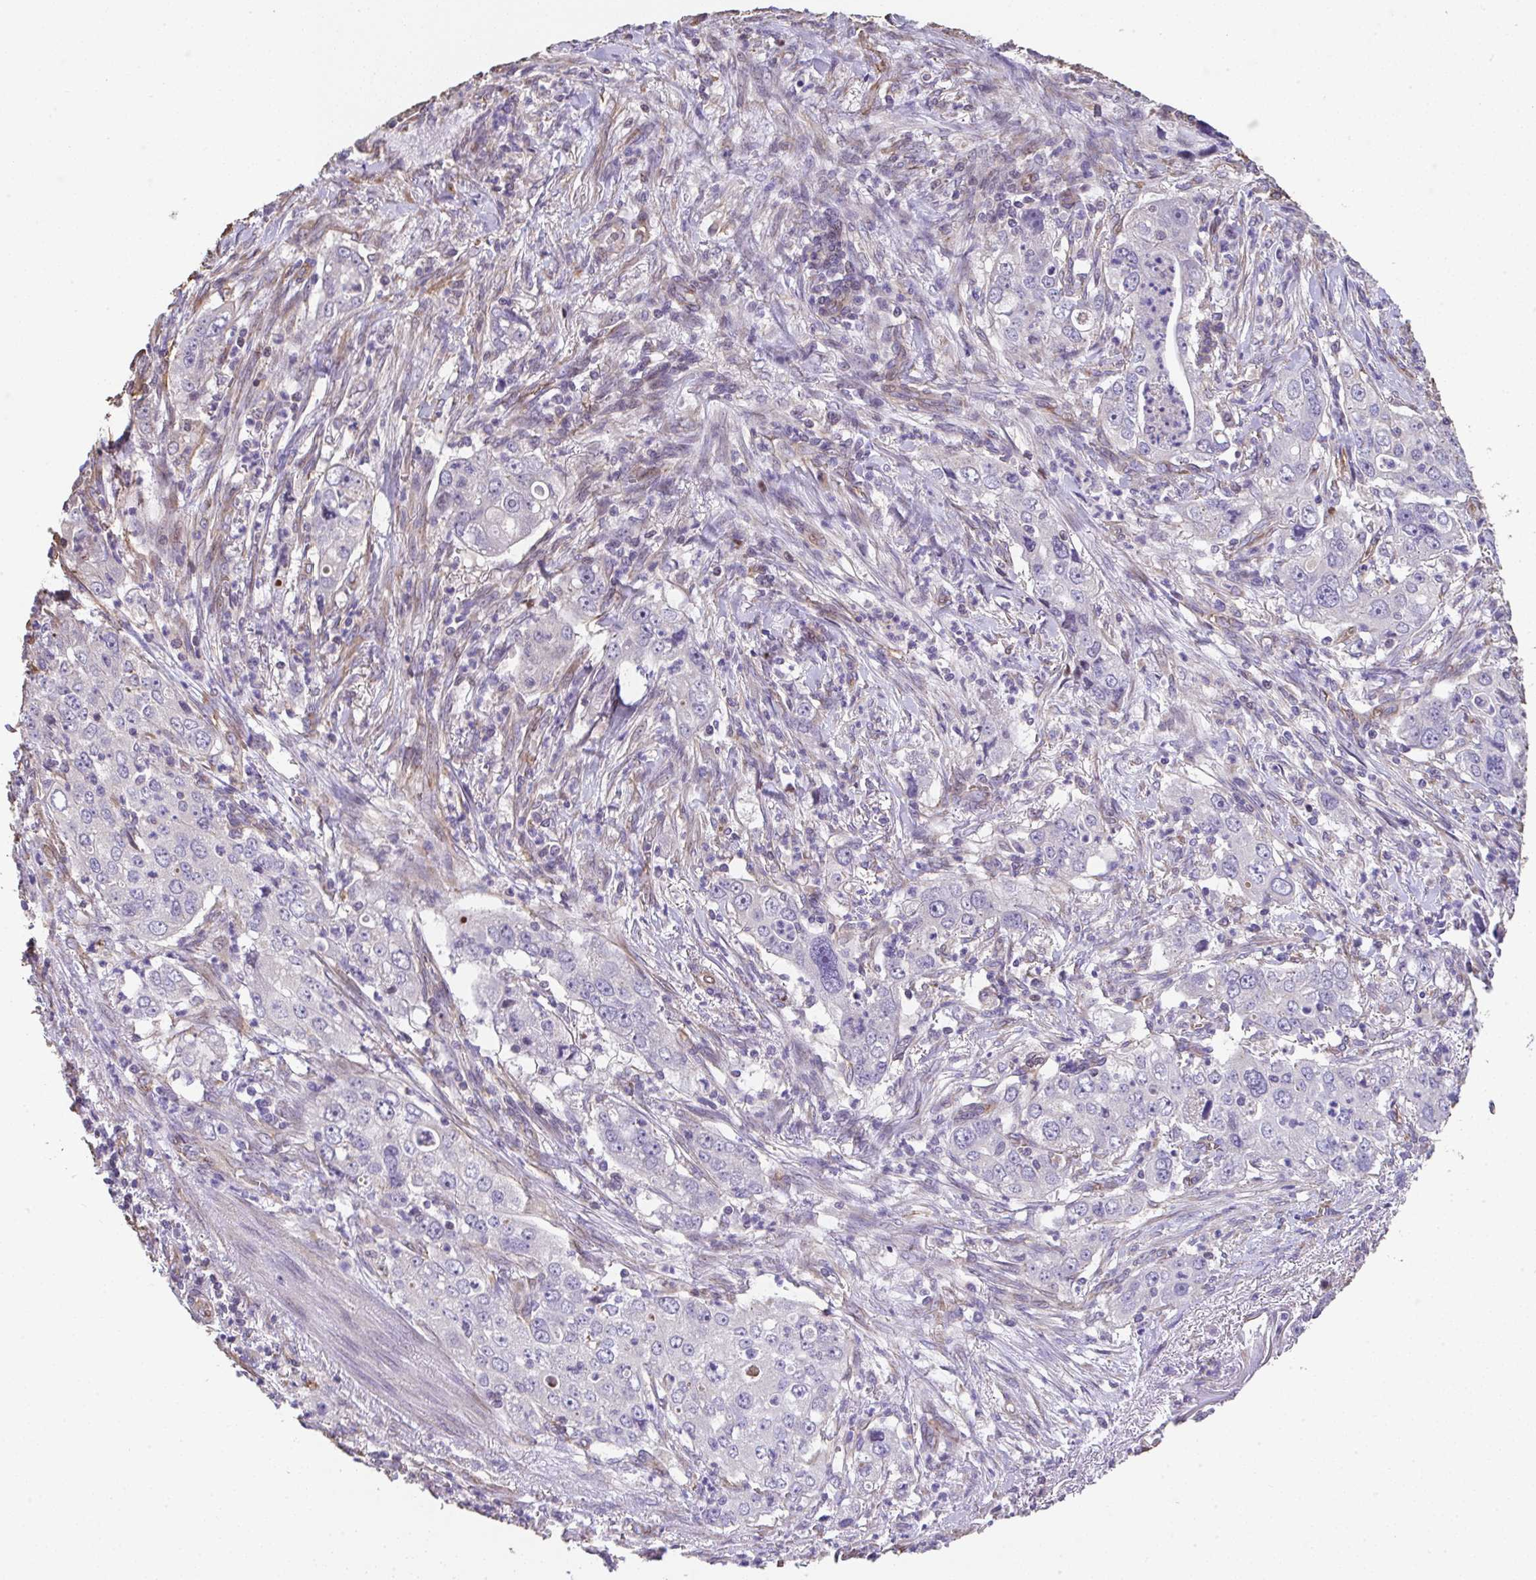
{"staining": {"intensity": "negative", "quantity": "none", "location": "none"}, "tissue": "stomach cancer", "cell_type": "Tumor cells", "image_type": "cancer", "snomed": [{"axis": "morphology", "description": "Adenocarcinoma, NOS"}, {"axis": "topography", "description": "Stomach, upper"}], "caption": "An image of stomach adenocarcinoma stained for a protein shows no brown staining in tumor cells.", "gene": "RUNDC3B", "patient": {"sex": "male", "age": 75}}